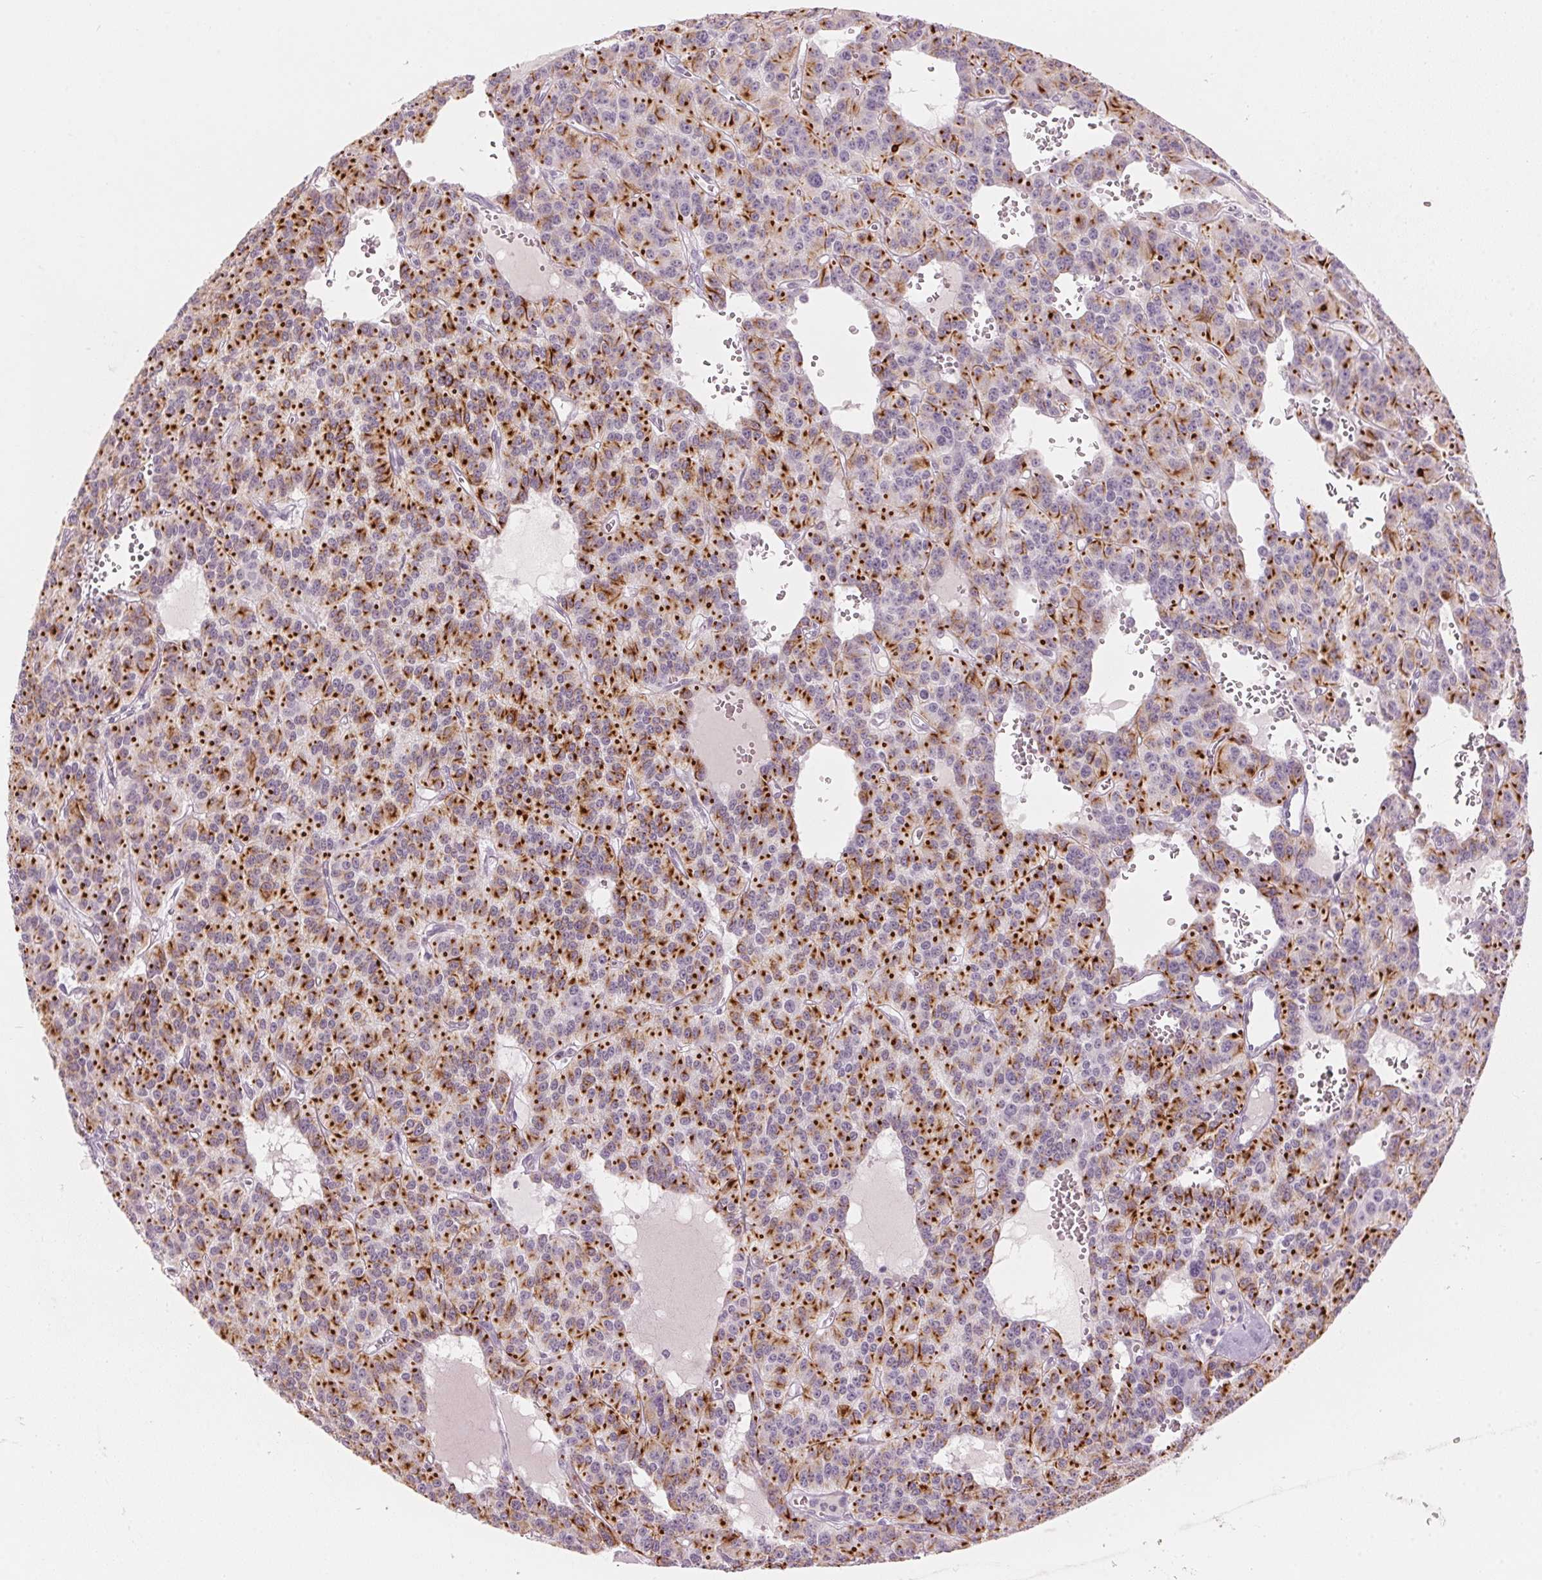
{"staining": {"intensity": "strong", "quantity": "25%-75%", "location": "cytoplasmic/membranous"}, "tissue": "carcinoid", "cell_type": "Tumor cells", "image_type": "cancer", "snomed": [{"axis": "morphology", "description": "Carcinoid, malignant, NOS"}, {"axis": "topography", "description": "Lung"}], "caption": "The immunohistochemical stain shows strong cytoplasmic/membranous staining in tumor cells of carcinoid (malignant) tissue.", "gene": "SCTR", "patient": {"sex": "female", "age": 71}}